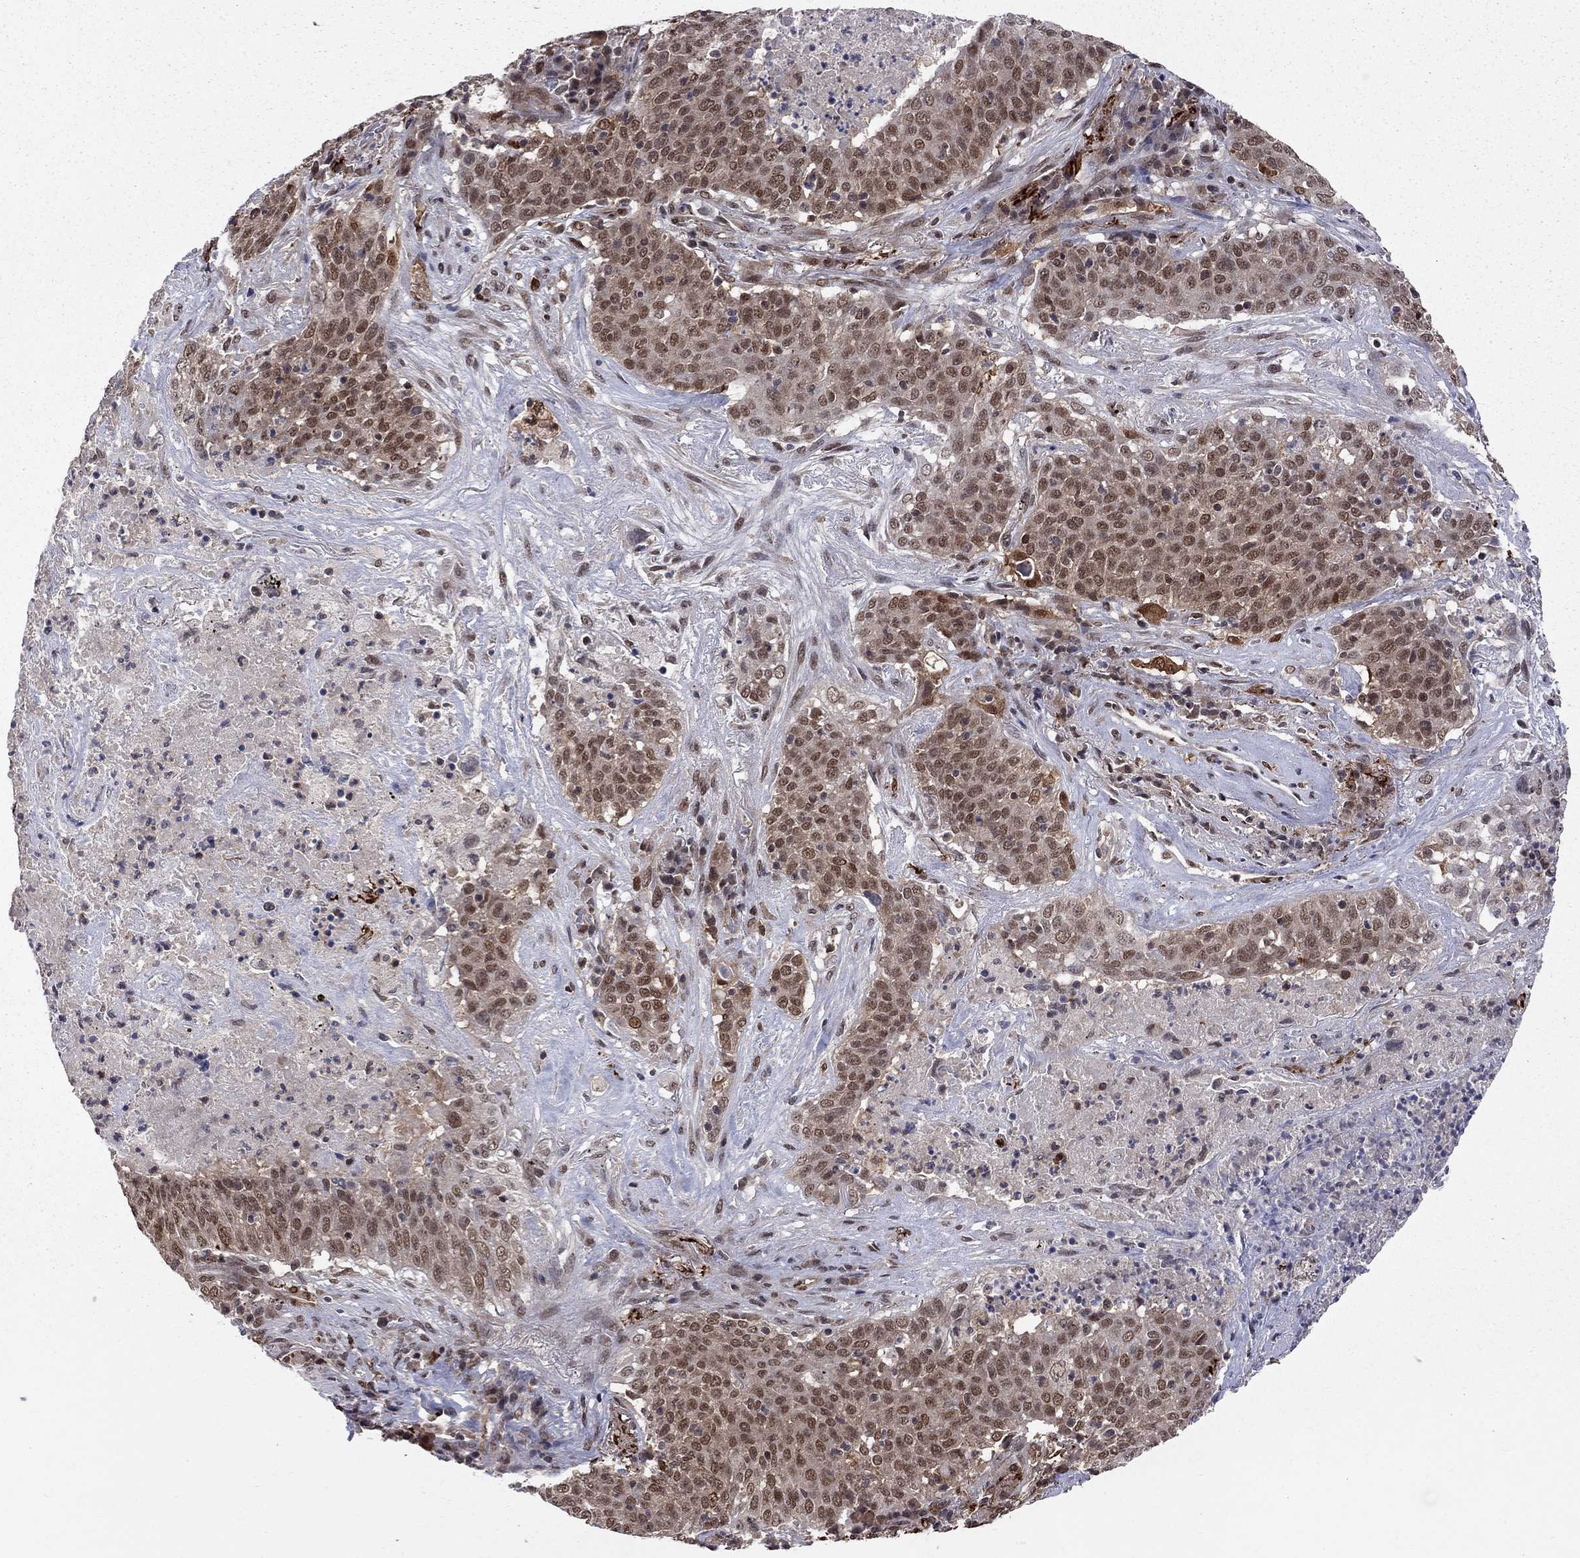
{"staining": {"intensity": "moderate", "quantity": ">75%", "location": "nuclear"}, "tissue": "lung cancer", "cell_type": "Tumor cells", "image_type": "cancer", "snomed": [{"axis": "morphology", "description": "Squamous cell carcinoma, NOS"}, {"axis": "topography", "description": "Lung"}], "caption": "Immunohistochemical staining of lung cancer (squamous cell carcinoma) demonstrates moderate nuclear protein positivity in approximately >75% of tumor cells. The staining was performed using DAB (3,3'-diaminobenzidine) to visualize the protein expression in brown, while the nuclei were stained in blue with hematoxylin (Magnification: 20x).", "gene": "SAP30L", "patient": {"sex": "male", "age": 82}}